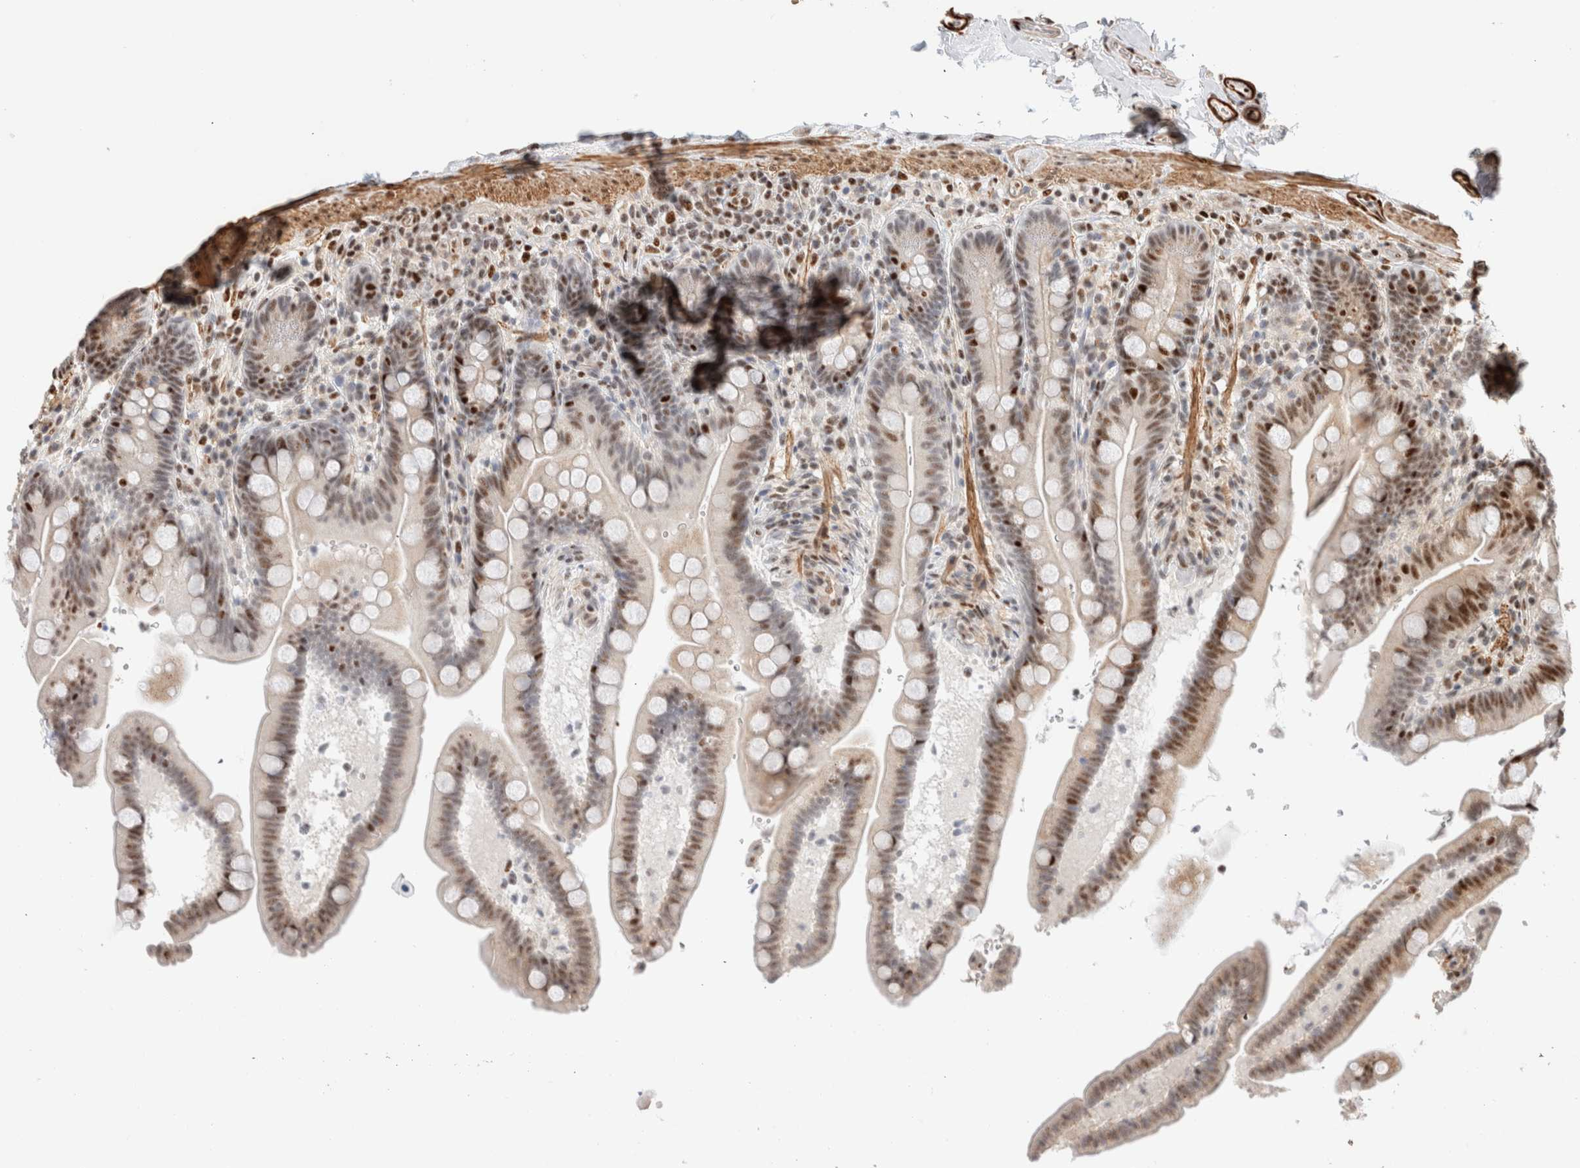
{"staining": {"intensity": "strong", "quantity": ">75%", "location": "nuclear"}, "tissue": "colon", "cell_type": "Endothelial cells", "image_type": "normal", "snomed": [{"axis": "morphology", "description": "Normal tissue, NOS"}, {"axis": "topography", "description": "Smooth muscle"}, {"axis": "topography", "description": "Colon"}], "caption": "A high-resolution image shows IHC staining of normal colon, which exhibits strong nuclear staining in about >75% of endothelial cells.", "gene": "ID3", "patient": {"sex": "male", "age": 73}}